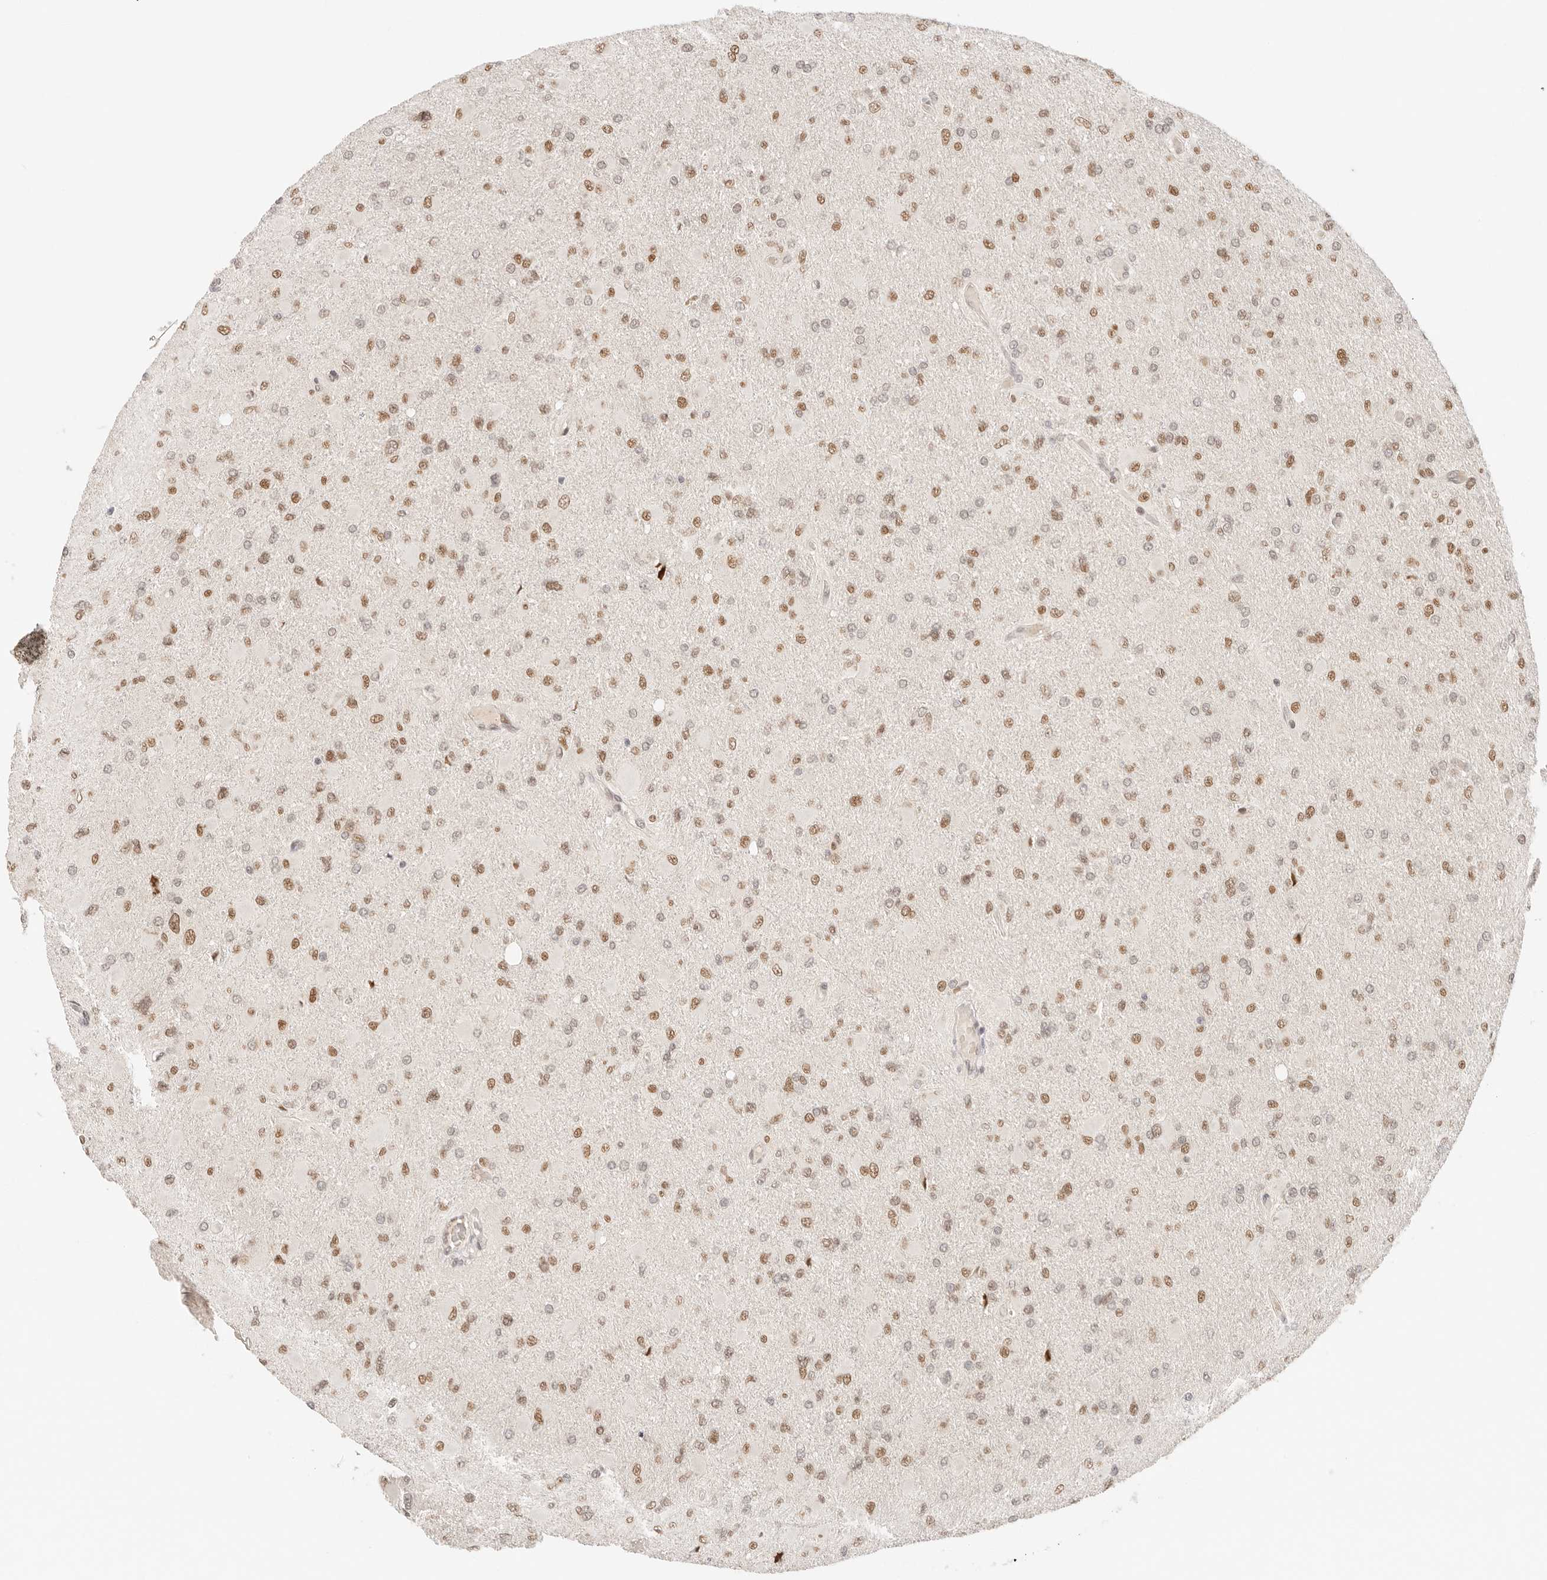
{"staining": {"intensity": "moderate", "quantity": "25%-75%", "location": "nuclear"}, "tissue": "glioma", "cell_type": "Tumor cells", "image_type": "cancer", "snomed": [{"axis": "morphology", "description": "Glioma, malignant, High grade"}, {"axis": "topography", "description": "Cerebral cortex"}], "caption": "Glioma tissue shows moderate nuclear staining in approximately 25%-75% of tumor cells, visualized by immunohistochemistry.", "gene": "HOXC5", "patient": {"sex": "female", "age": 36}}